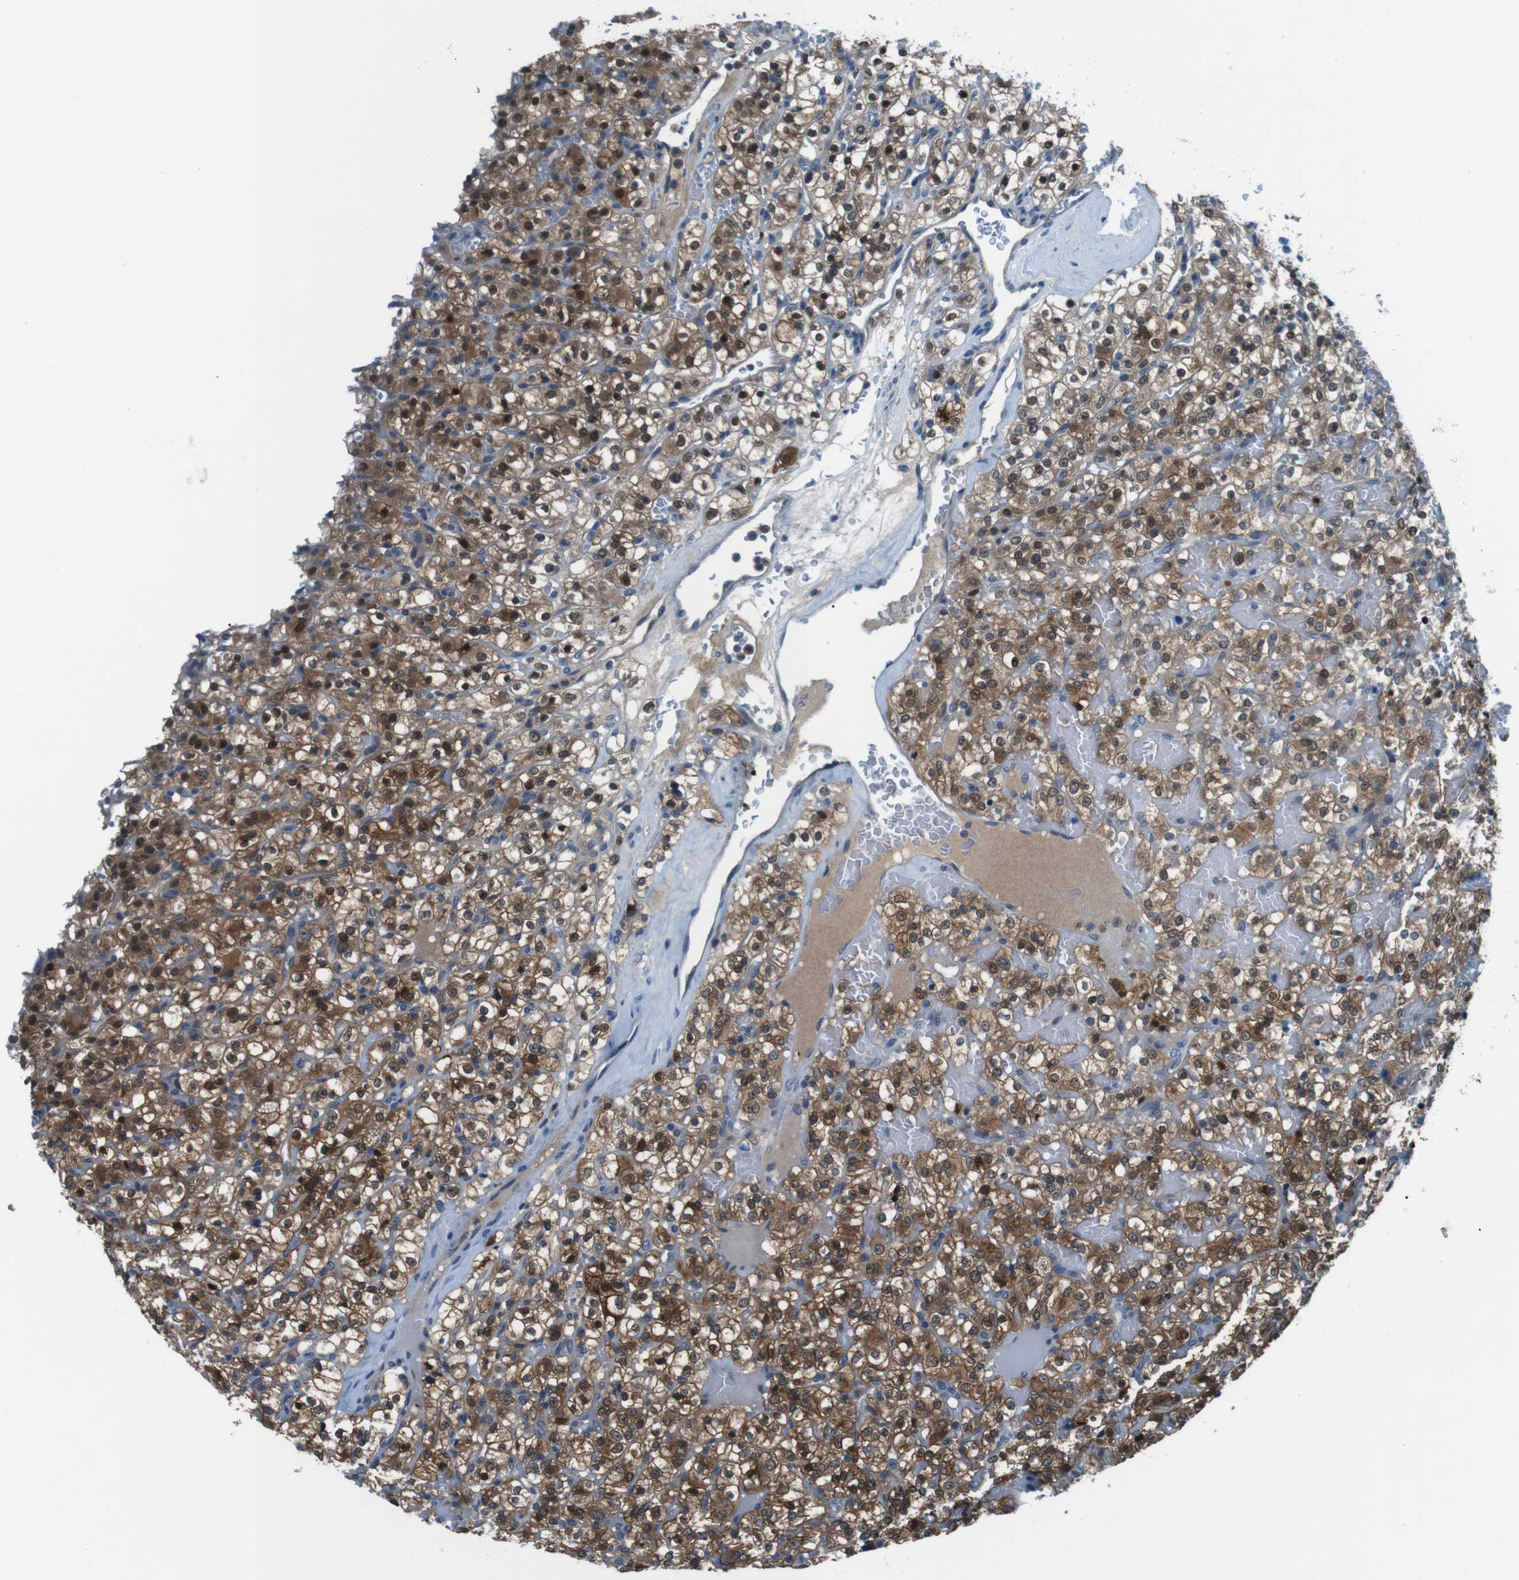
{"staining": {"intensity": "strong", "quantity": ">75%", "location": "cytoplasmic/membranous,nuclear"}, "tissue": "renal cancer", "cell_type": "Tumor cells", "image_type": "cancer", "snomed": [{"axis": "morphology", "description": "Normal tissue, NOS"}, {"axis": "morphology", "description": "Adenocarcinoma, NOS"}, {"axis": "topography", "description": "Kidney"}], "caption": "Renal adenocarcinoma was stained to show a protein in brown. There is high levels of strong cytoplasmic/membranous and nuclear positivity in about >75% of tumor cells. The protein of interest is stained brown, and the nuclei are stained in blue (DAB (3,3'-diaminobenzidine) IHC with brightfield microscopy, high magnification).", "gene": "NANOS2", "patient": {"sex": "female", "age": 72}}